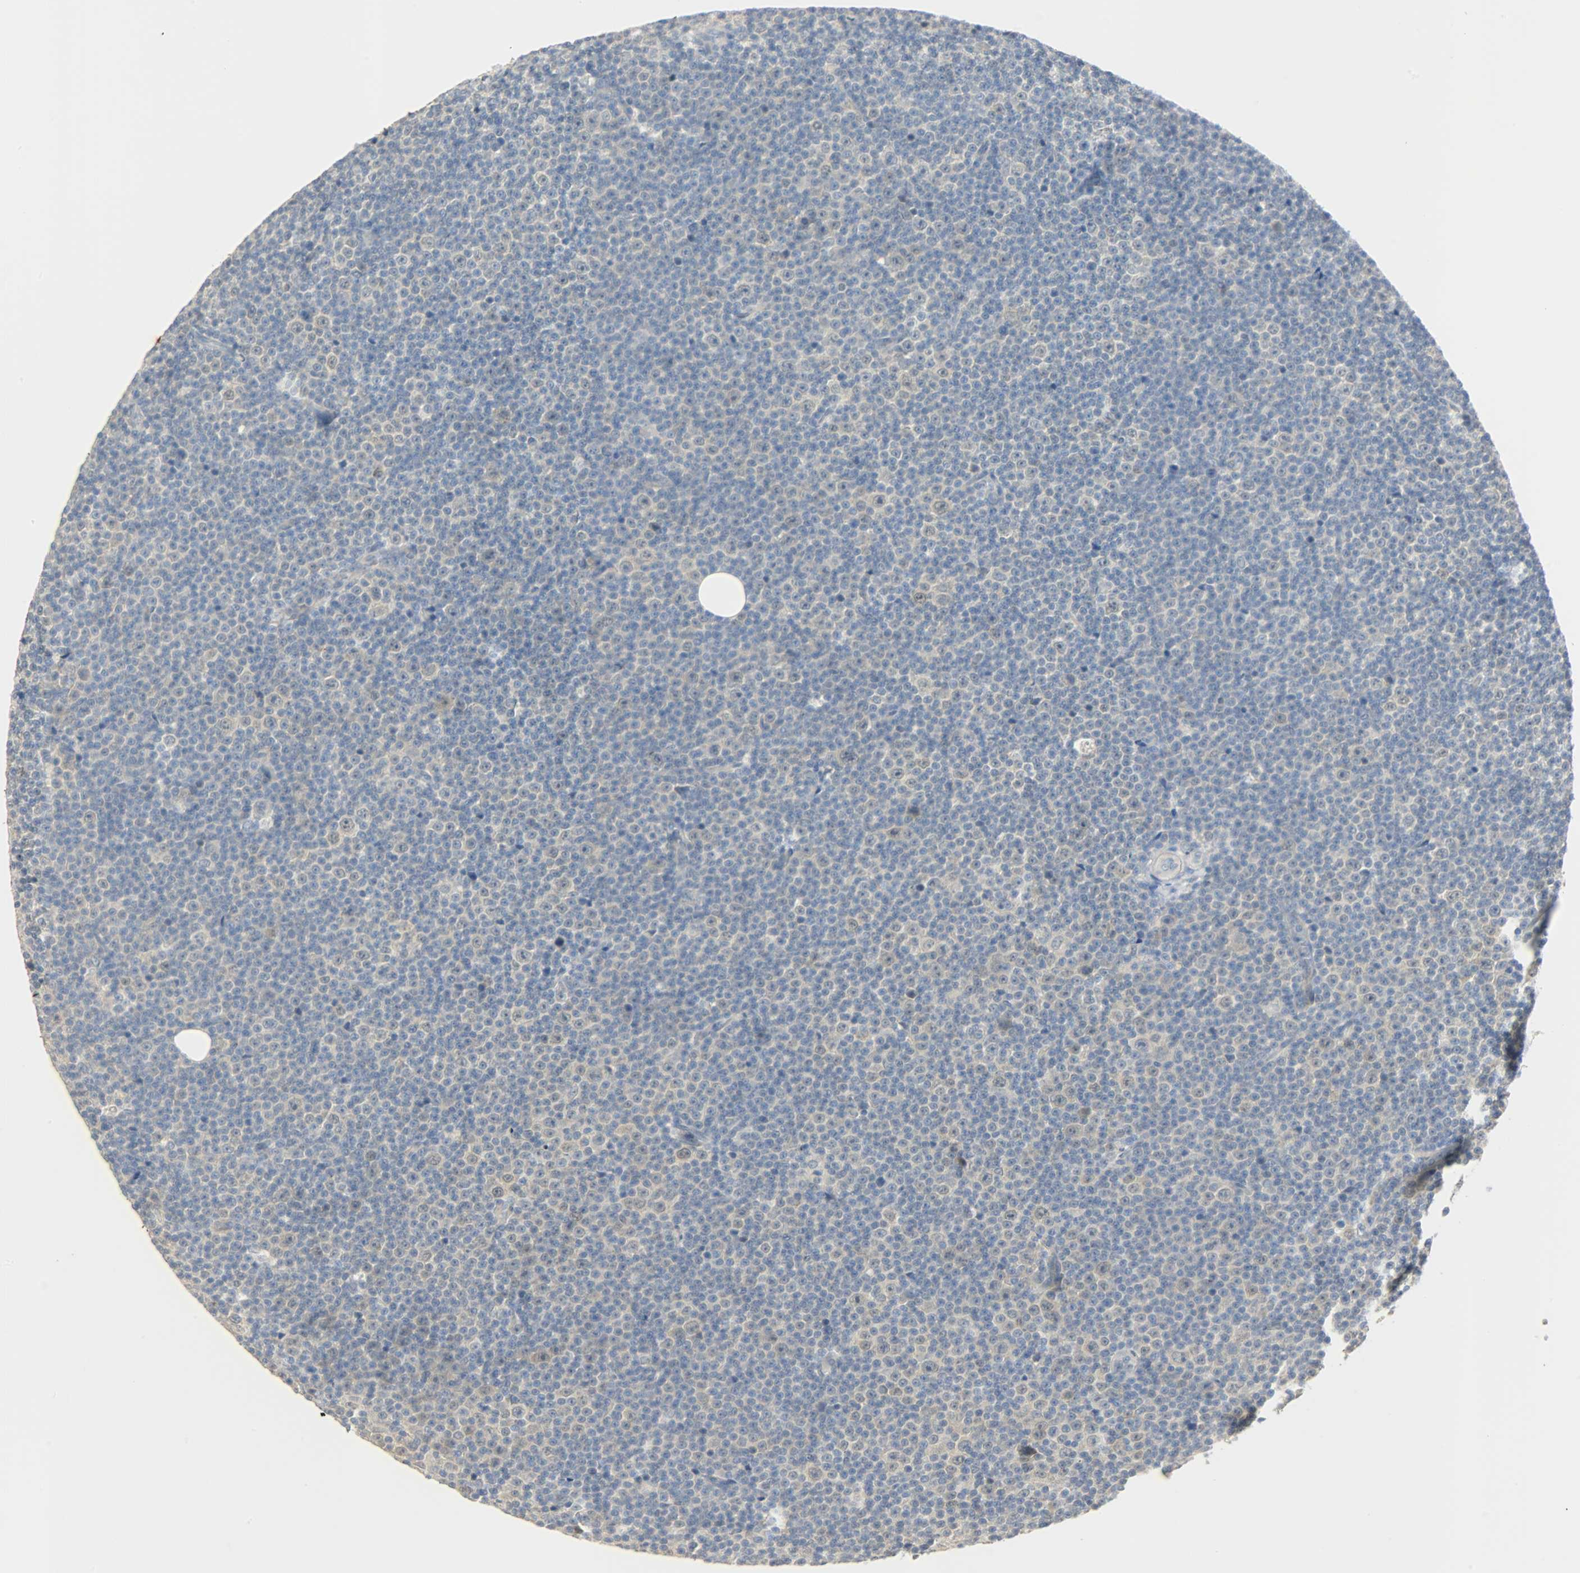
{"staining": {"intensity": "weak", "quantity": "<25%", "location": "cytoplasmic/membranous,nuclear"}, "tissue": "lymphoma", "cell_type": "Tumor cells", "image_type": "cancer", "snomed": [{"axis": "morphology", "description": "Malignant lymphoma, non-Hodgkin's type, Low grade"}, {"axis": "topography", "description": "Lymph node"}], "caption": "DAB (3,3'-diaminobenzidine) immunohistochemical staining of lymphoma demonstrates no significant positivity in tumor cells.", "gene": "USP13", "patient": {"sex": "female", "age": 67}}